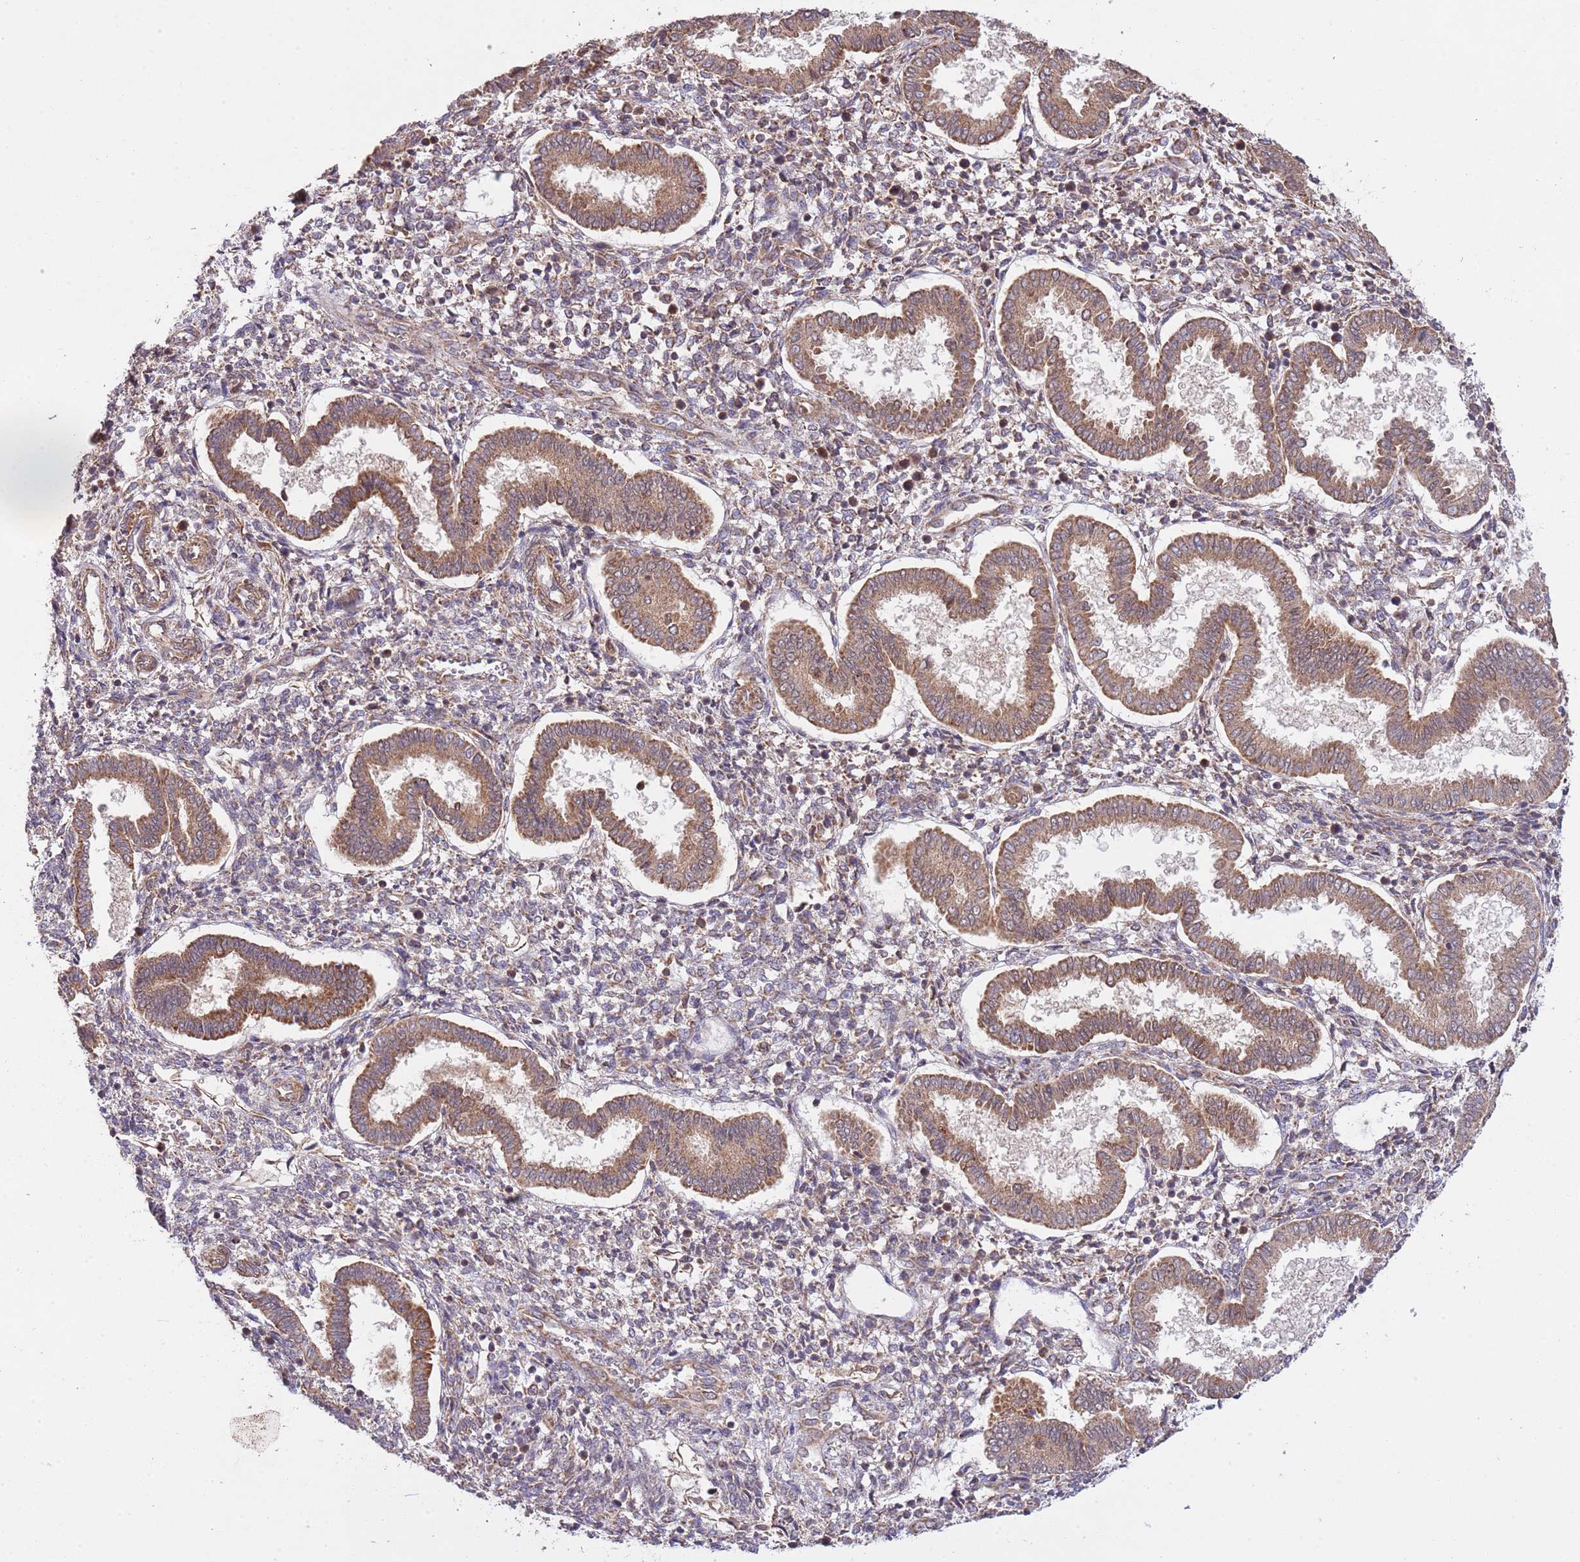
{"staining": {"intensity": "moderate", "quantity": "25%-75%", "location": "cytoplasmic/membranous"}, "tissue": "endometrium", "cell_type": "Cells in endometrial stroma", "image_type": "normal", "snomed": [{"axis": "morphology", "description": "Normal tissue, NOS"}, {"axis": "topography", "description": "Endometrium"}], "caption": "Protein positivity by immunohistochemistry shows moderate cytoplasmic/membranous positivity in approximately 25%-75% of cells in endometrial stroma in unremarkable endometrium. (IHC, brightfield microscopy, high magnification).", "gene": "MFNG", "patient": {"sex": "female", "age": 24}}